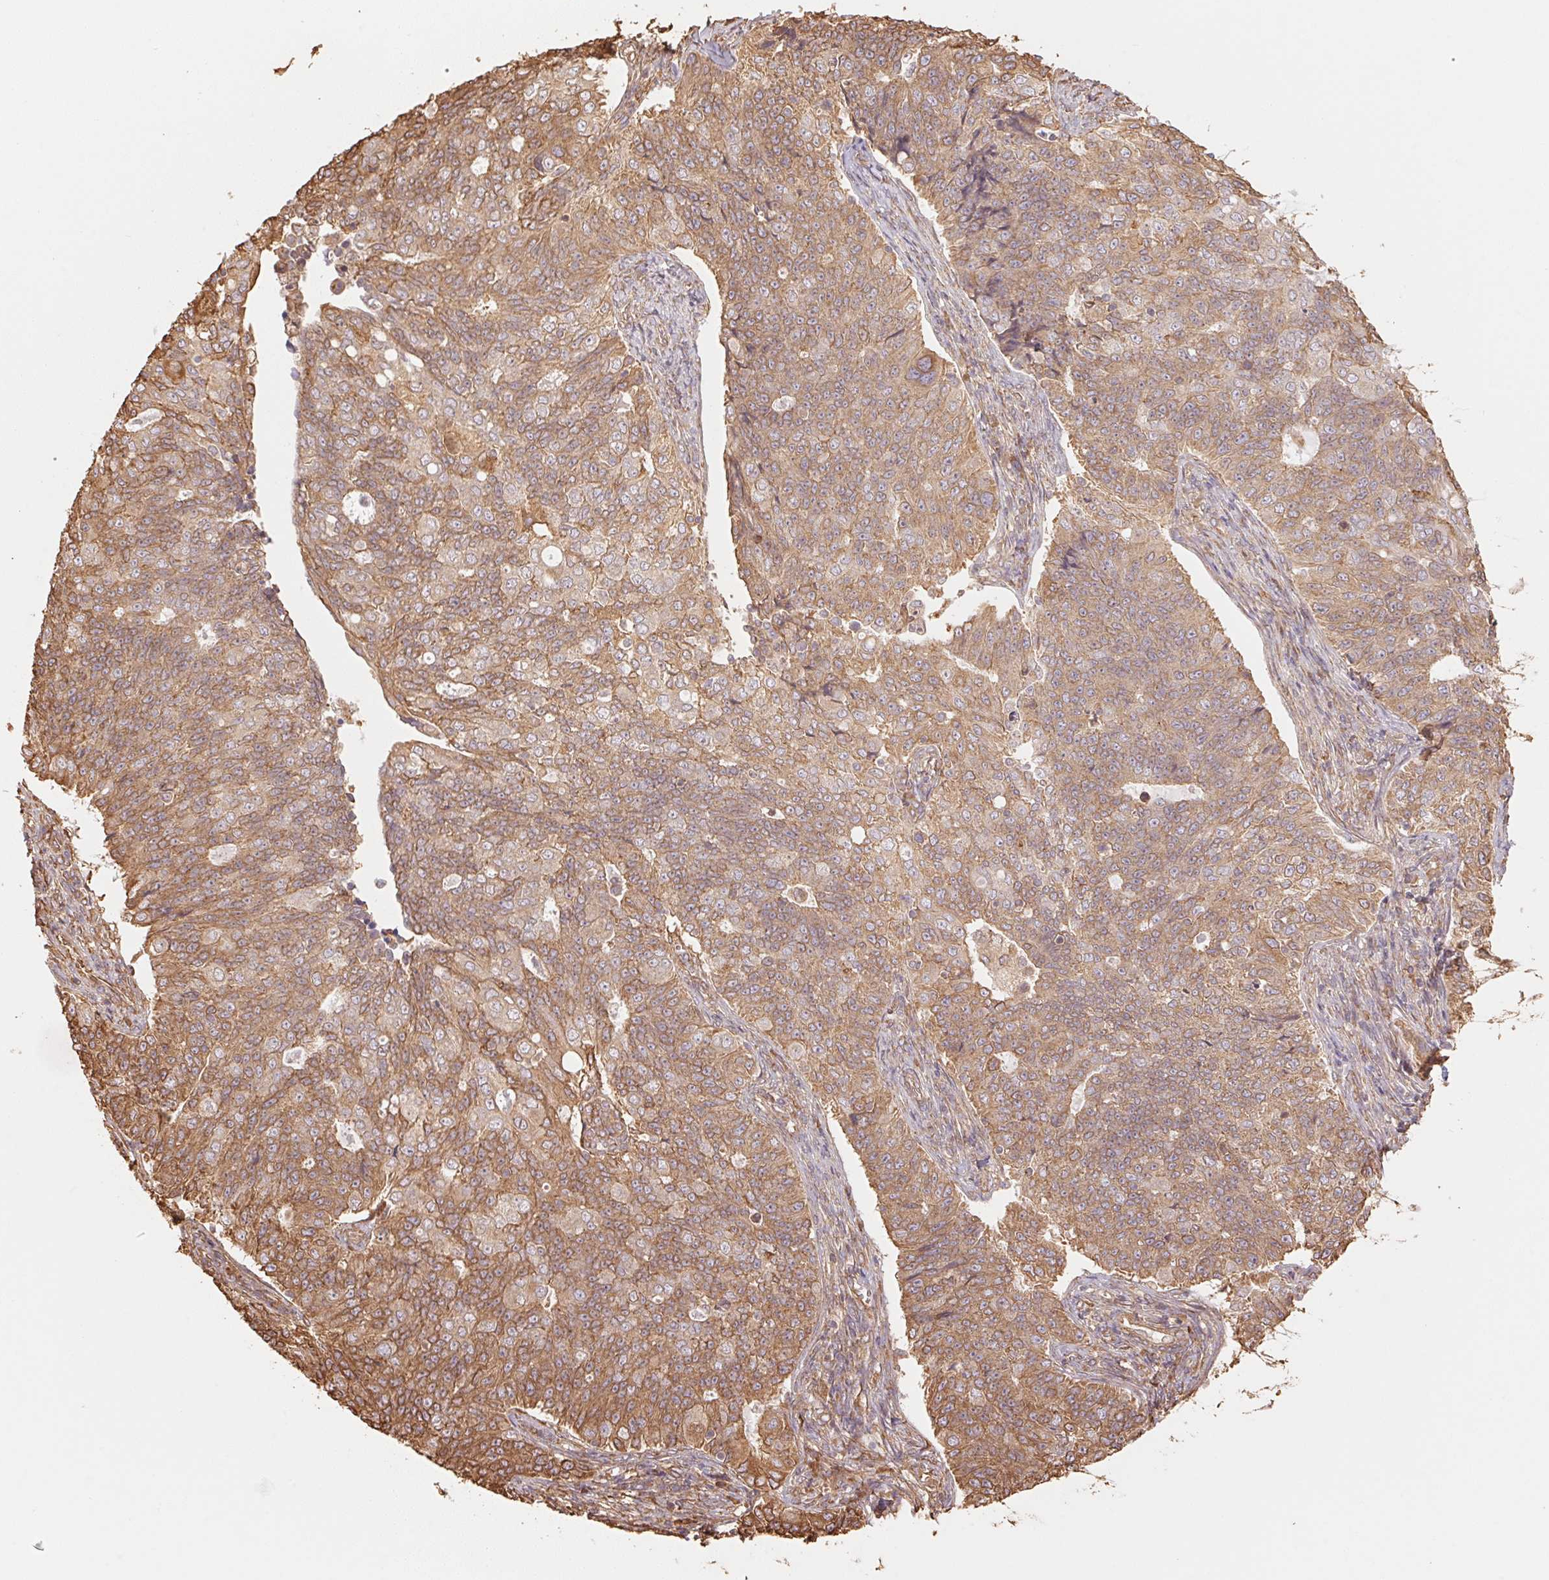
{"staining": {"intensity": "moderate", "quantity": ">75%", "location": "cytoplasmic/membranous"}, "tissue": "endometrial cancer", "cell_type": "Tumor cells", "image_type": "cancer", "snomed": [{"axis": "morphology", "description": "Adenocarcinoma, NOS"}, {"axis": "topography", "description": "Endometrium"}], "caption": "Protein analysis of endometrial adenocarcinoma tissue displays moderate cytoplasmic/membranous staining in about >75% of tumor cells.", "gene": "C6orf163", "patient": {"sex": "female", "age": 43}}